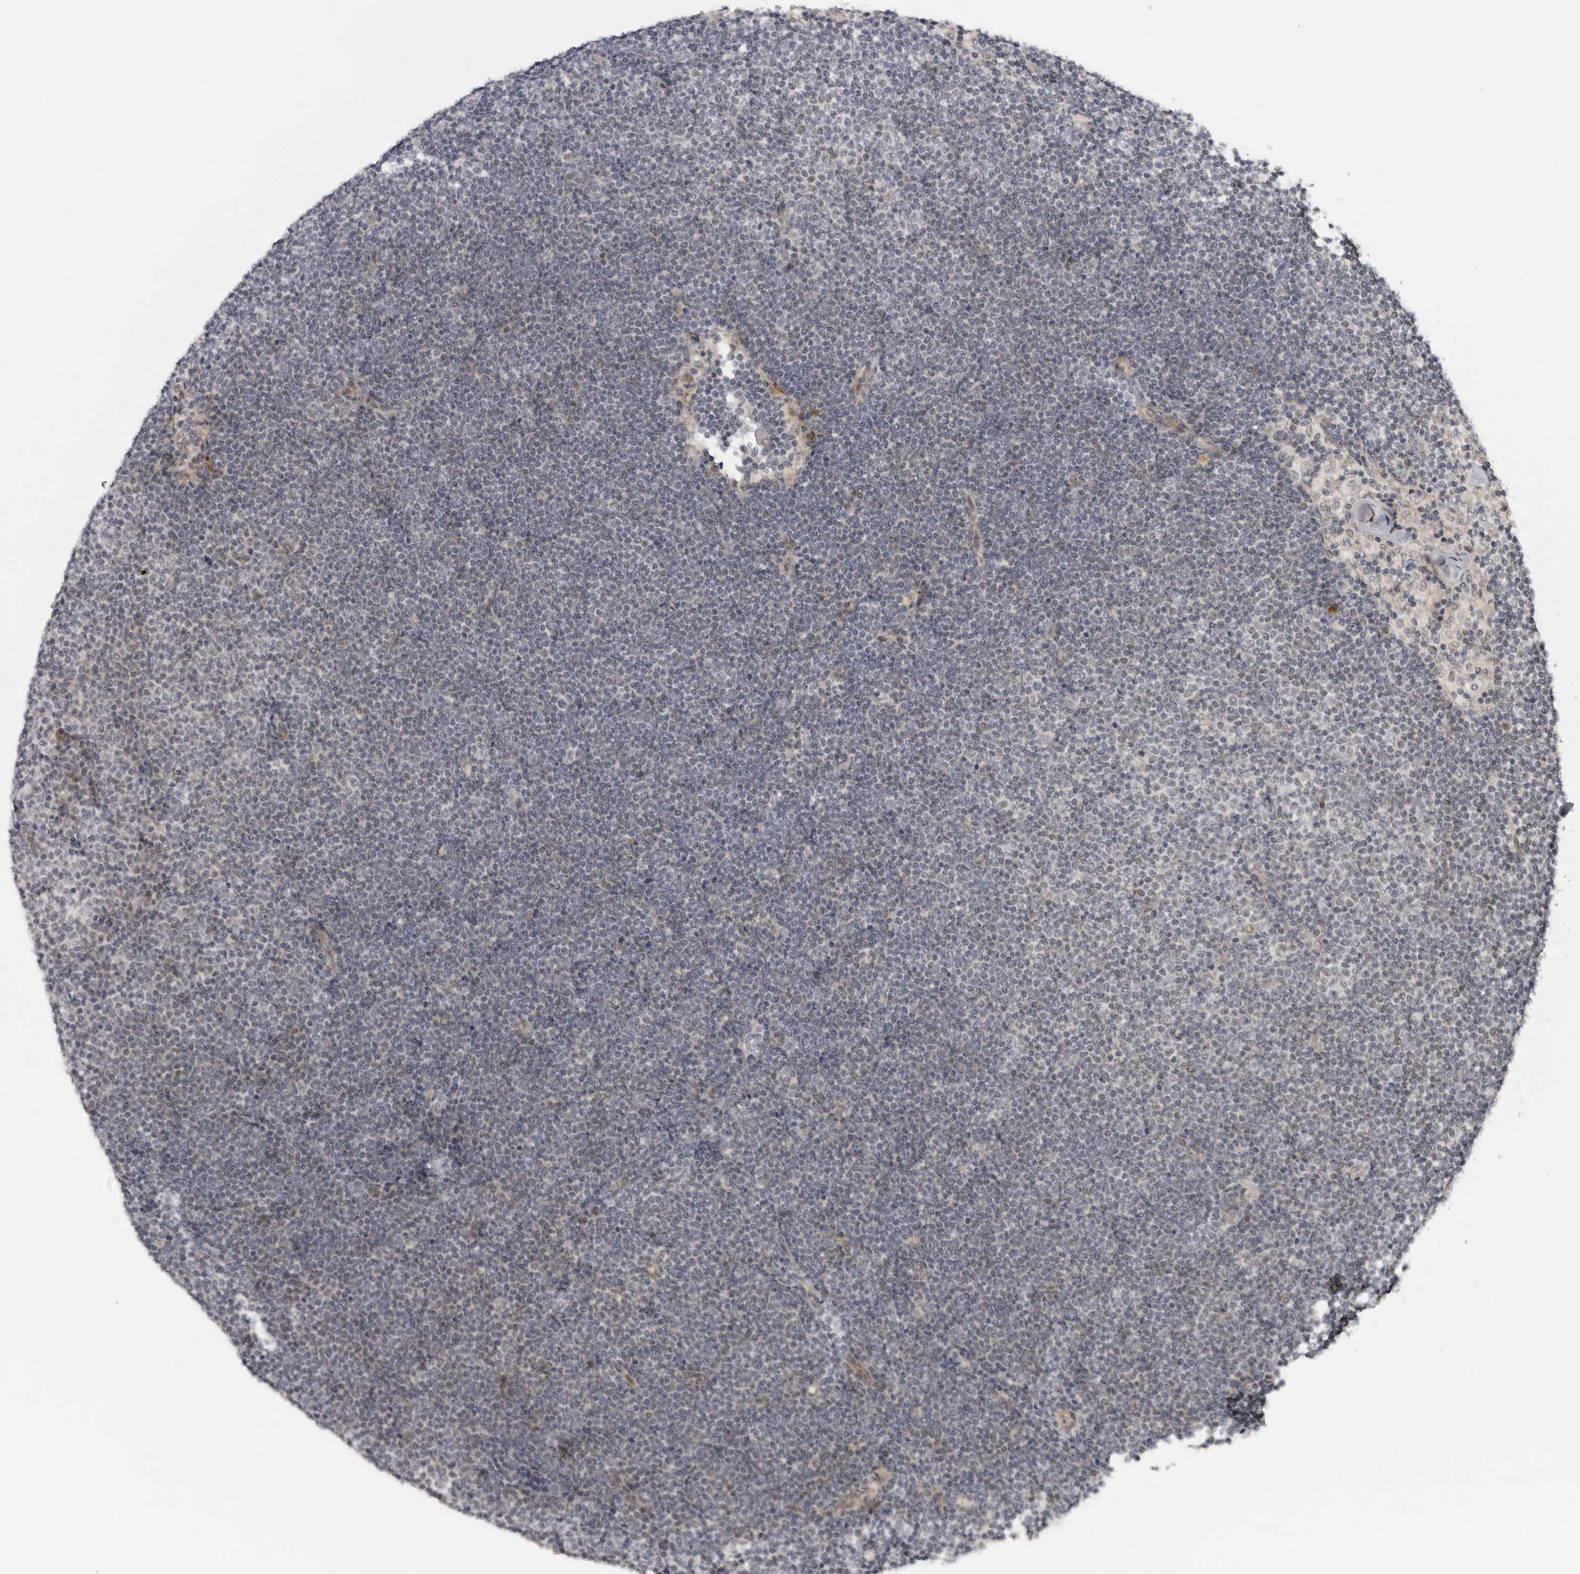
{"staining": {"intensity": "weak", "quantity": "25%-75%", "location": "nuclear"}, "tissue": "lymphoma", "cell_type": "Tumor cells", "image_type": "cancer", "snomed": [{"axis": "morphology", "description": "Malignant lymphoma, non-Hodgkin's type, Low grade"}, {"axis": "topography", "description": "Lymph node"}], "caption": "DAB immunohistochemical staining of lymphoma reveals weak nuclear protein positivity in approximately 25%-75% of tumor cells.", "gene": "ALPK2", "patient": {"sex": "female", "age": 53}}